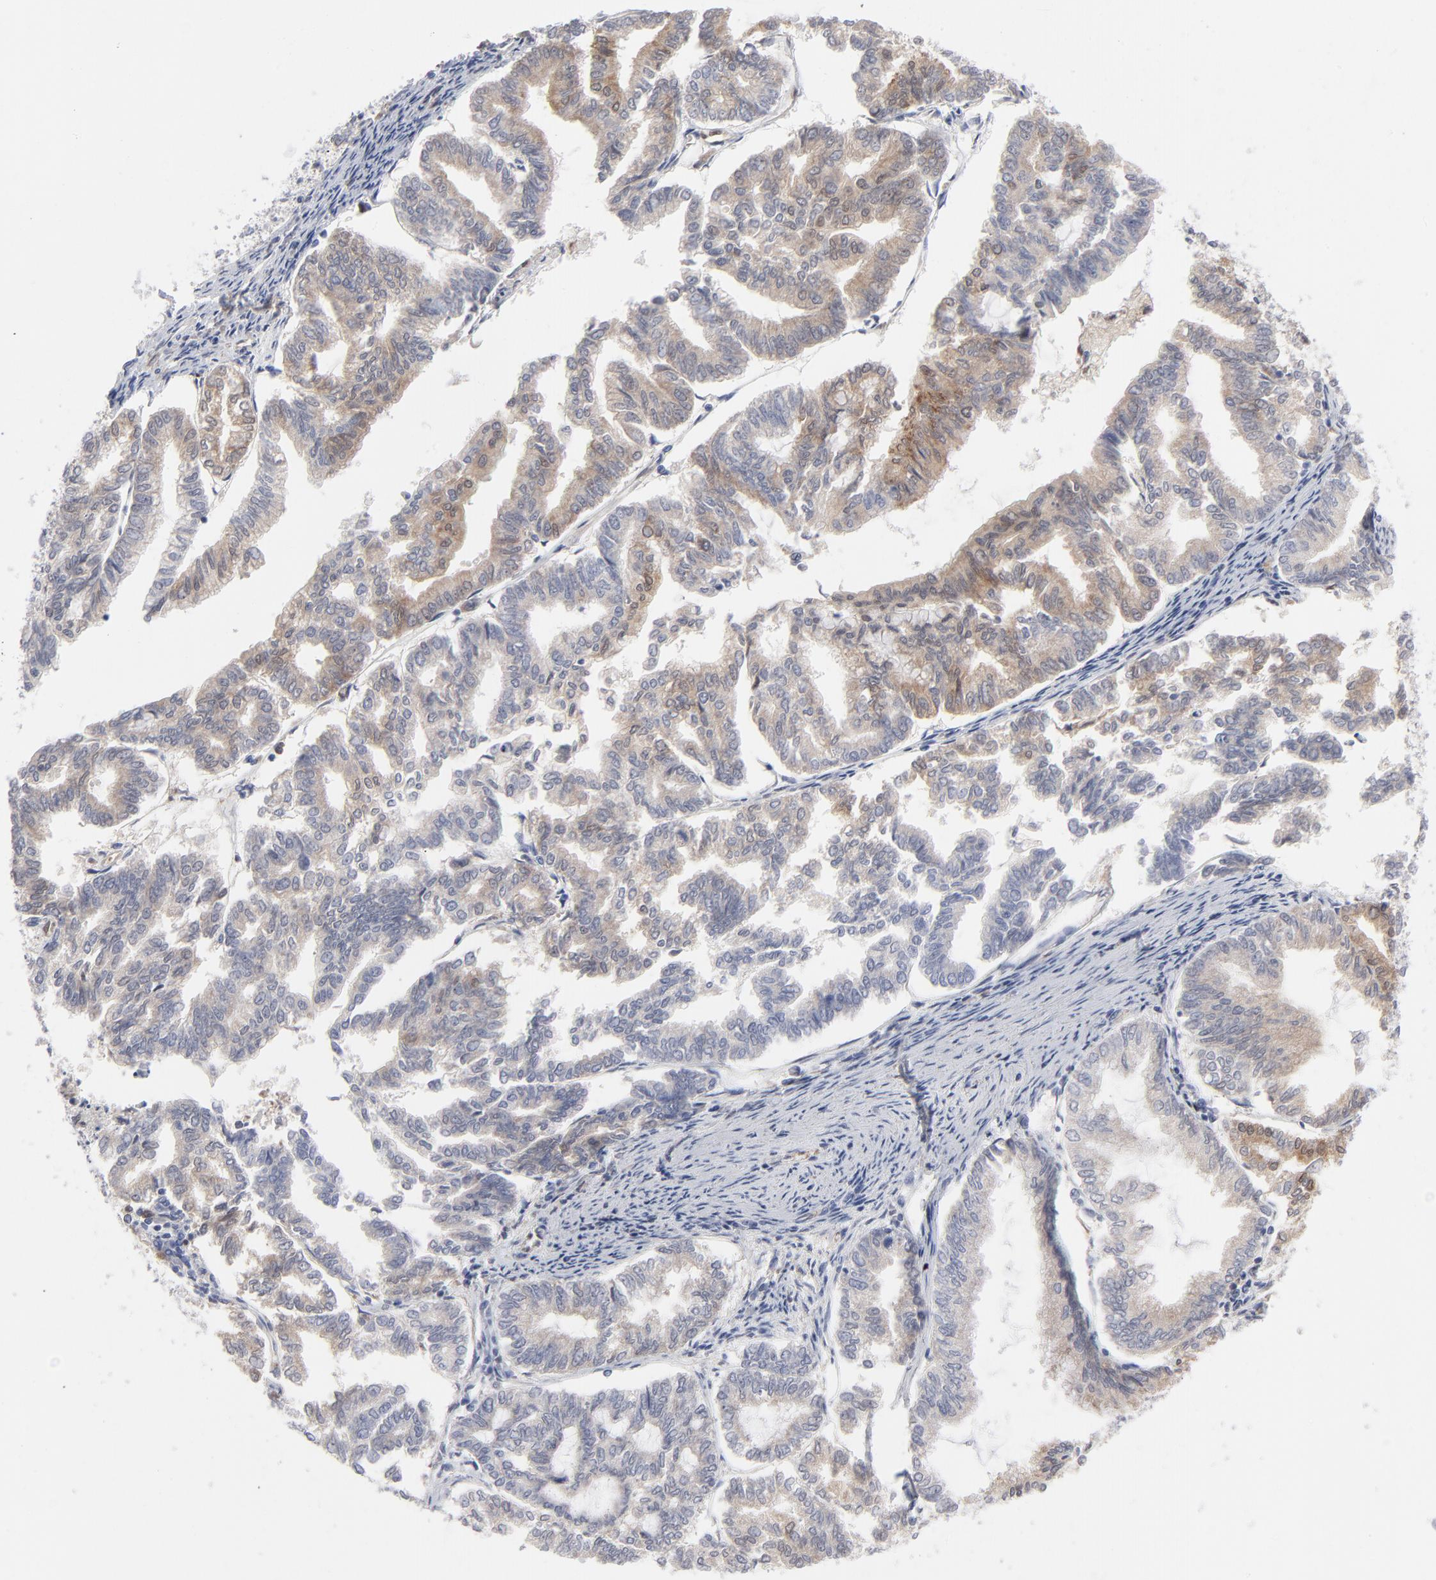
{"staining": {"intensity": "weak", "quantity": ">75%", "location": "cytoplasmic/membranous"}, "tissue": "endometrial cancer", "cell_type": "Tumor cells", "image_type": "cancer", "snomed": [{"axis": "morphology", "description": "Adenocarcinoma, NOS"}, {"axis": "topography", "description": "Endometrium"}], "caption": "The immunohistochemical stain highlights weak cytoplasmic/membranous staining in tumor cells of endometrial cancer tissue.", "gene": "ARRB1", "patient": {"sex": "female", "age": 79}}